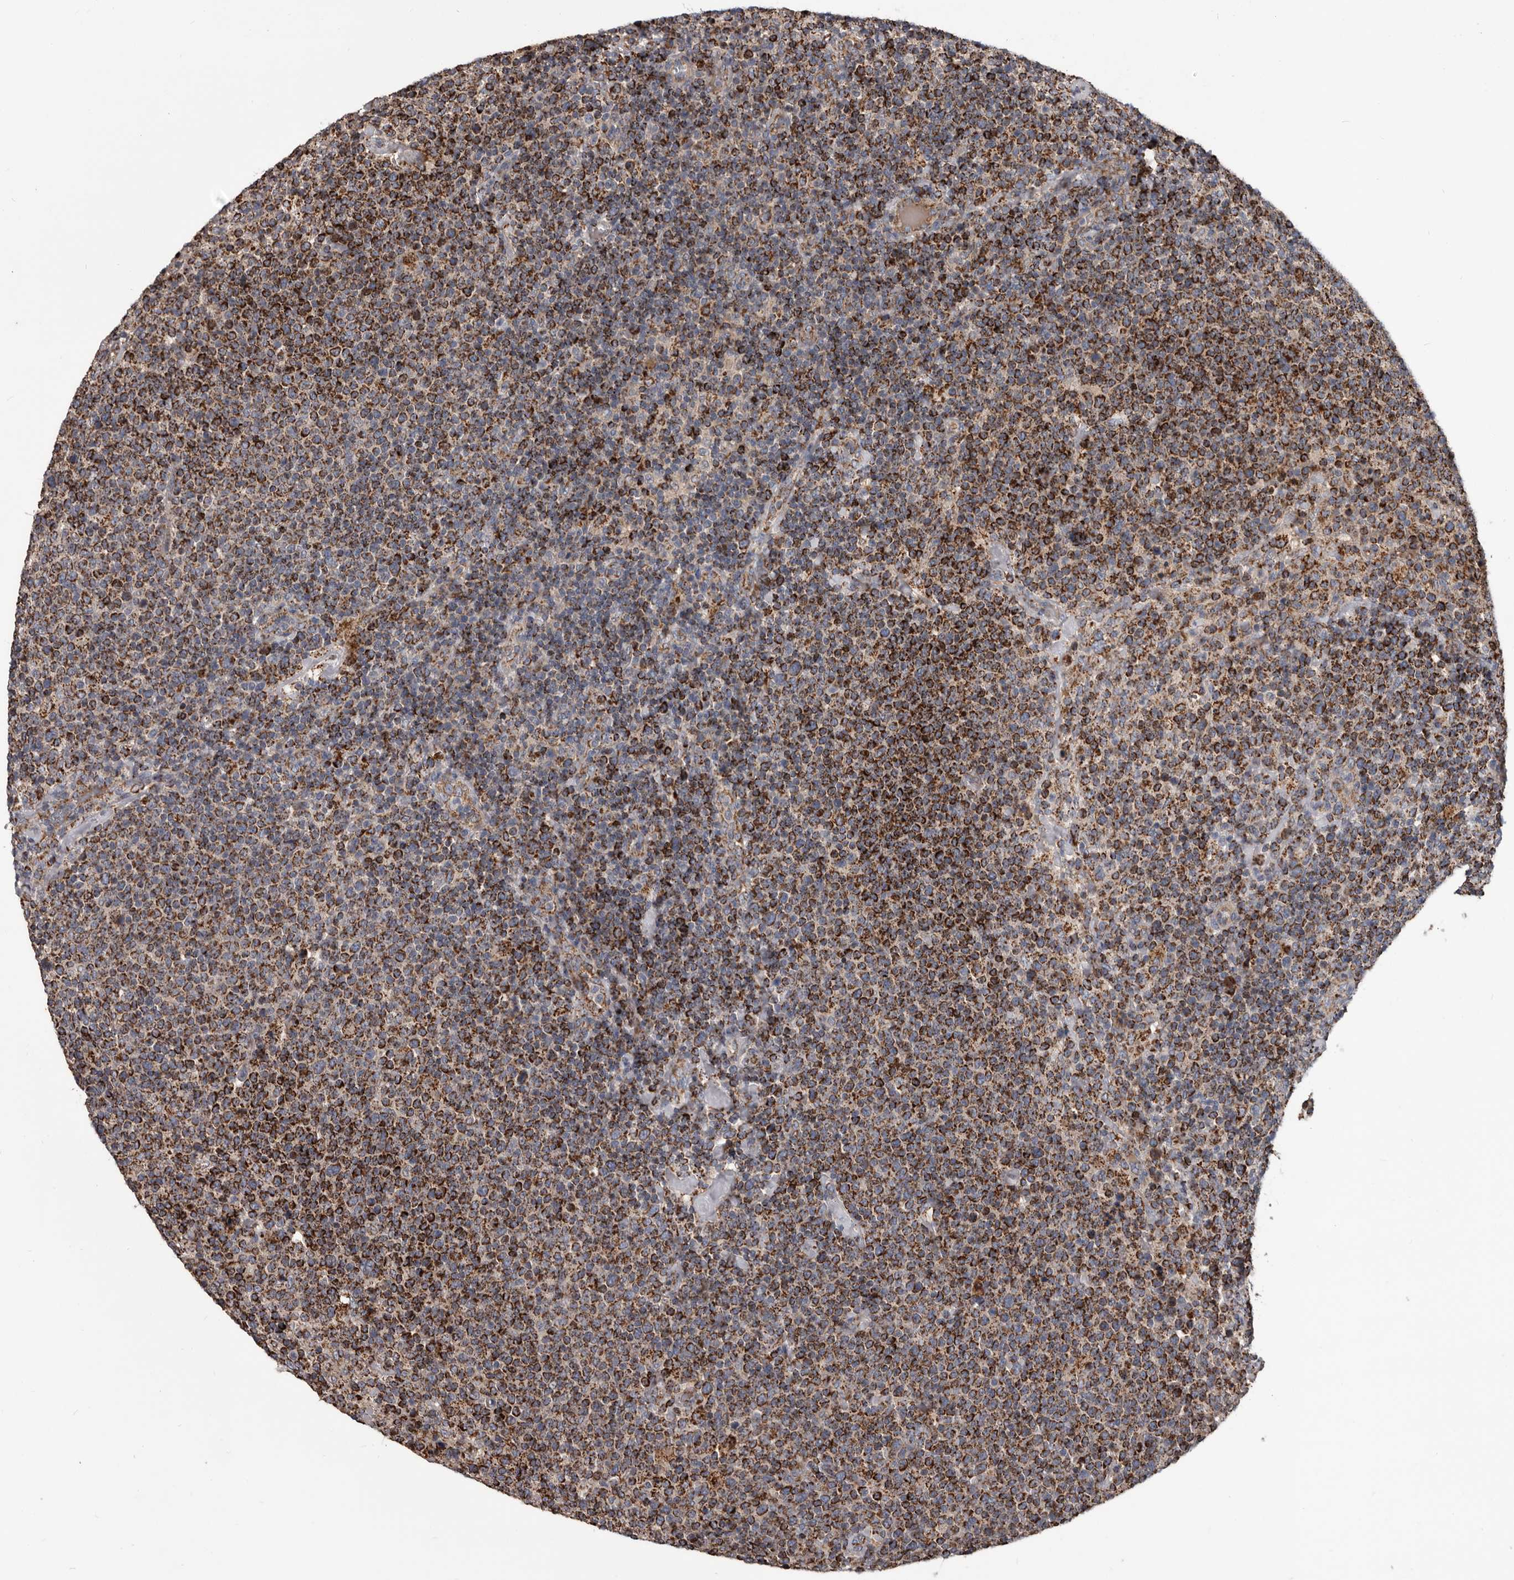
{"staining": {"intensity": "strong", "quantity": ">75%", "location": "cytoplasmic/membranous"}, "tissue": "lymphoma", "cell_type": "Tumor cells", "image_type": "cancer", "snomed": [{"axis": "morphology", "description": "Malignant lymphoma, non-Hodgkin's type, High grade"}, {"axis": "topography", "description": "Lymph node"}], "caption": "An immunohistochemistry (IHC) photomicrograph of neoplastic tissue is shown. Protein staining in brown highlights strong cytoplasmic/membranous positivity in lymphoma within tumor cells.", "gene": "ALDH5A1", "patient": {"sex": "male", "age": 61}}